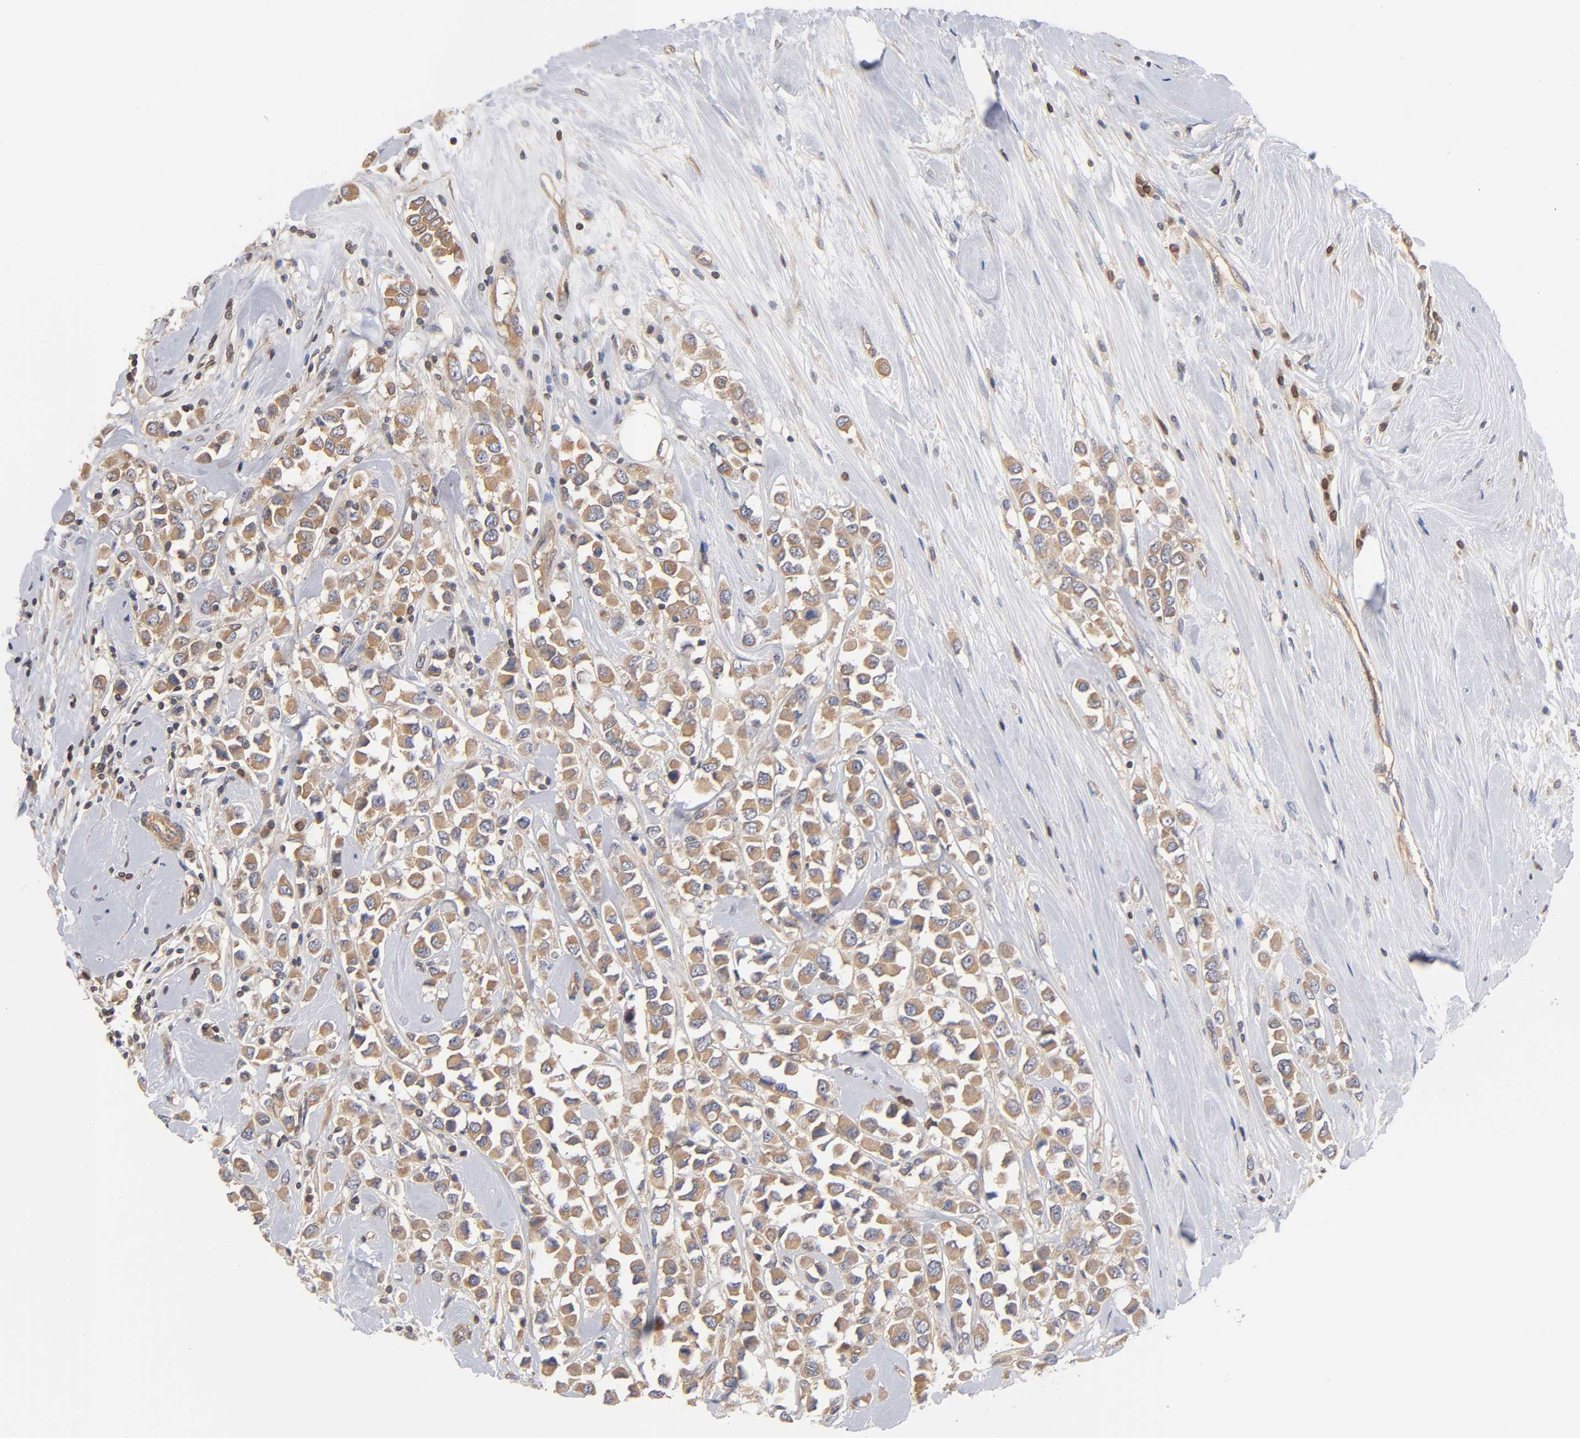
{"staining": {"intensity": "weak", "quantity": ">75%", "location": "cytoplasmic/membranous"}, "tissue": "breast cancer", "cell_type": "Tumor cells", "image_type": "cancer", "snomed": [{"axis": "morphology", "description": "Duct carcinoma"}, {"axis": "topography", "description": "Breast"}], "caption": "Brown immunohistochemical staining in breast infiltrating ductal carcinoma shows weak cytoplasmic/membranous positivity in about >75% of tumor cells. Nuclei are stained in blue.", "gene": "STRN3", "patient": {"sex": "female", "age": 61}}